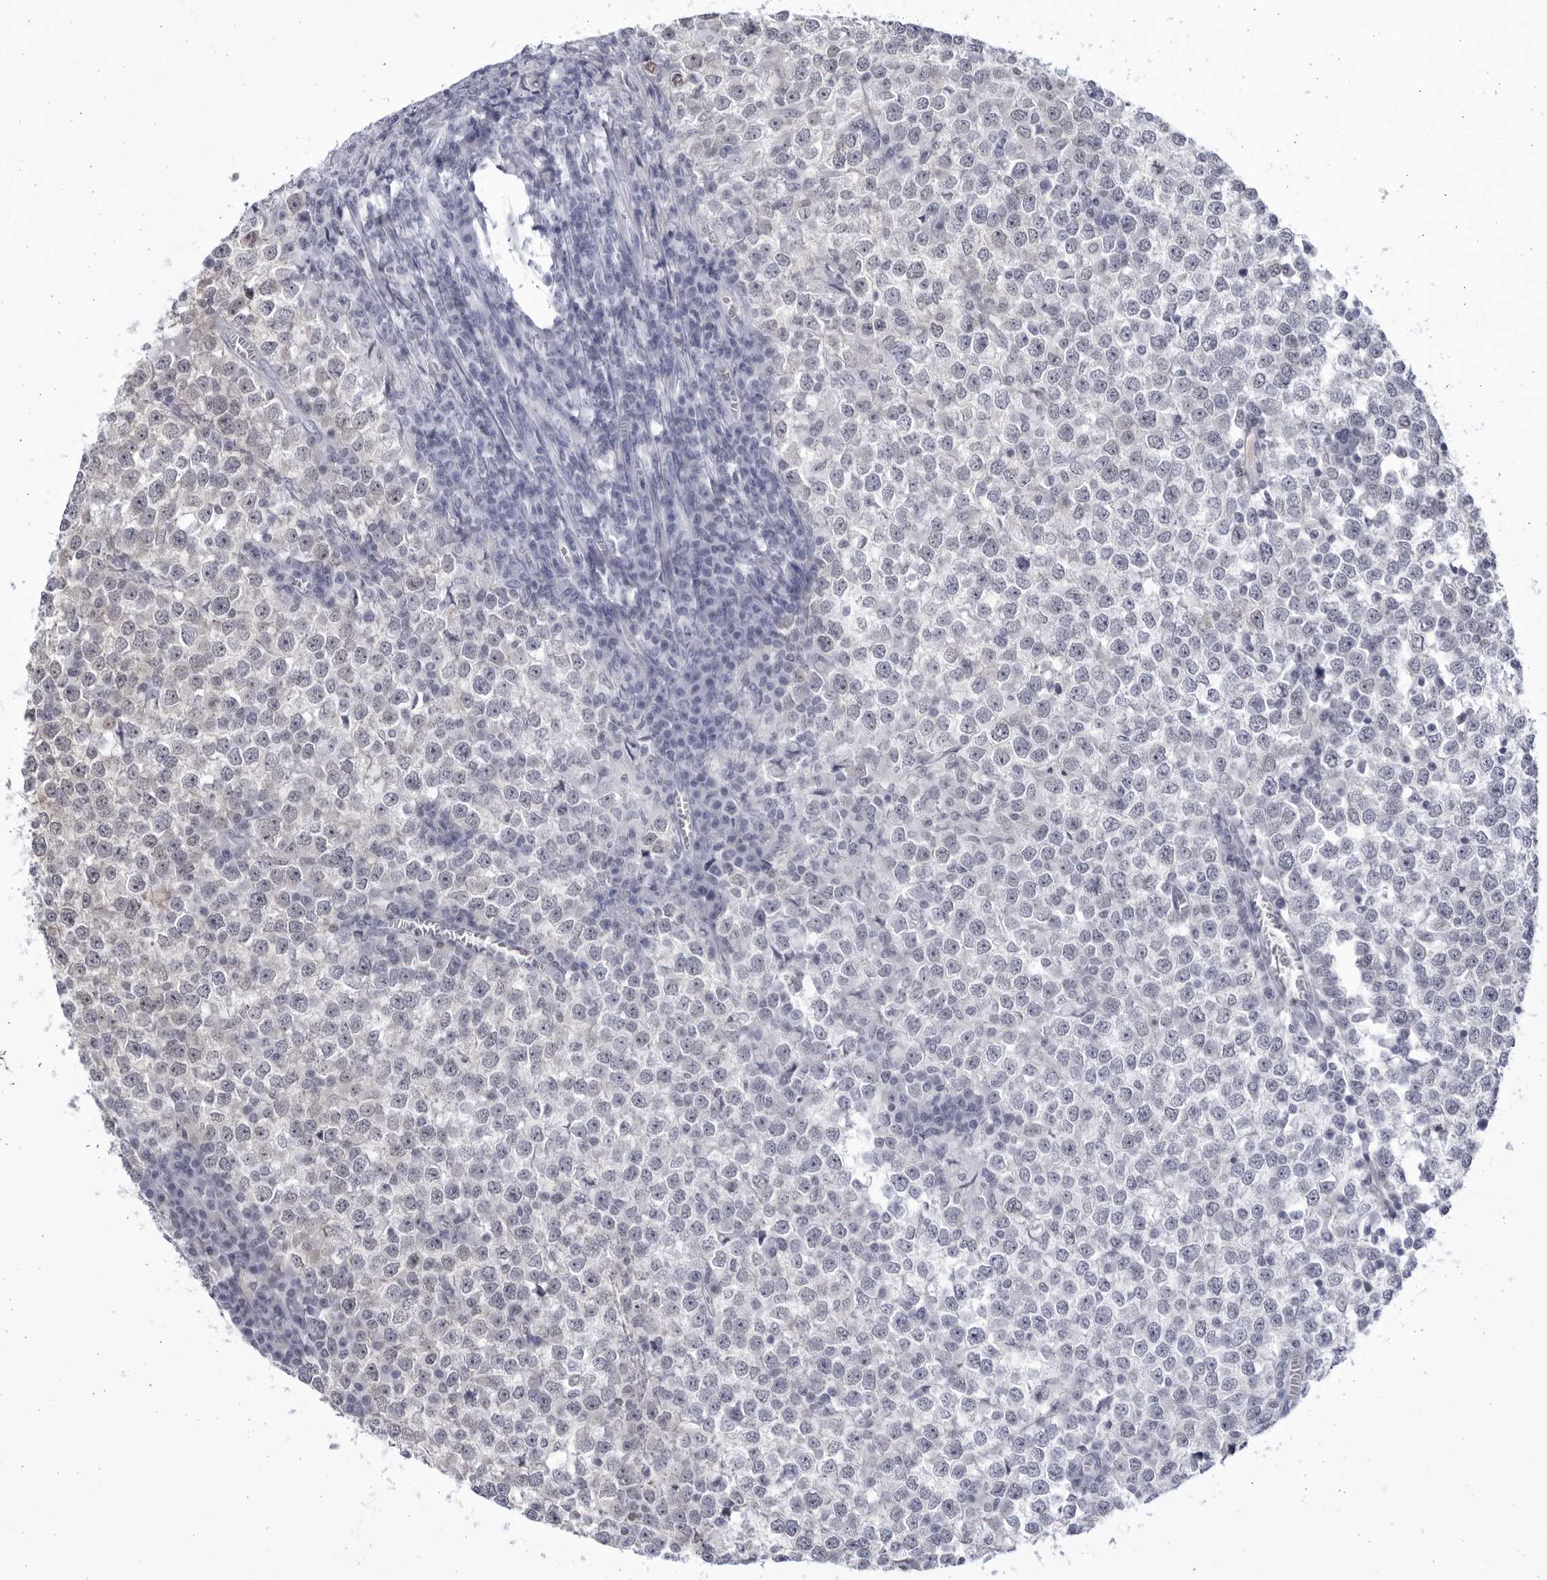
{"staining": {"intensity": "negative", "quantity": "none", "location": "none"}, "tissue": "testis cancer", "cell_type": "Tumor cells", "image_type": "cancer", "snomed": [{"axis": "morphology", "description": "Seminoma, NOS"}, {"axis": "topography", "description": "Testis"}], "caption": "High power microscopy photomicrograph of an immunohistochemistry micrograph of testis cancer (seminoma), revealing no significant positivity in tumor cells.", "gene": "CCDC181", "patient": {"sex": "male", "age": 65}}